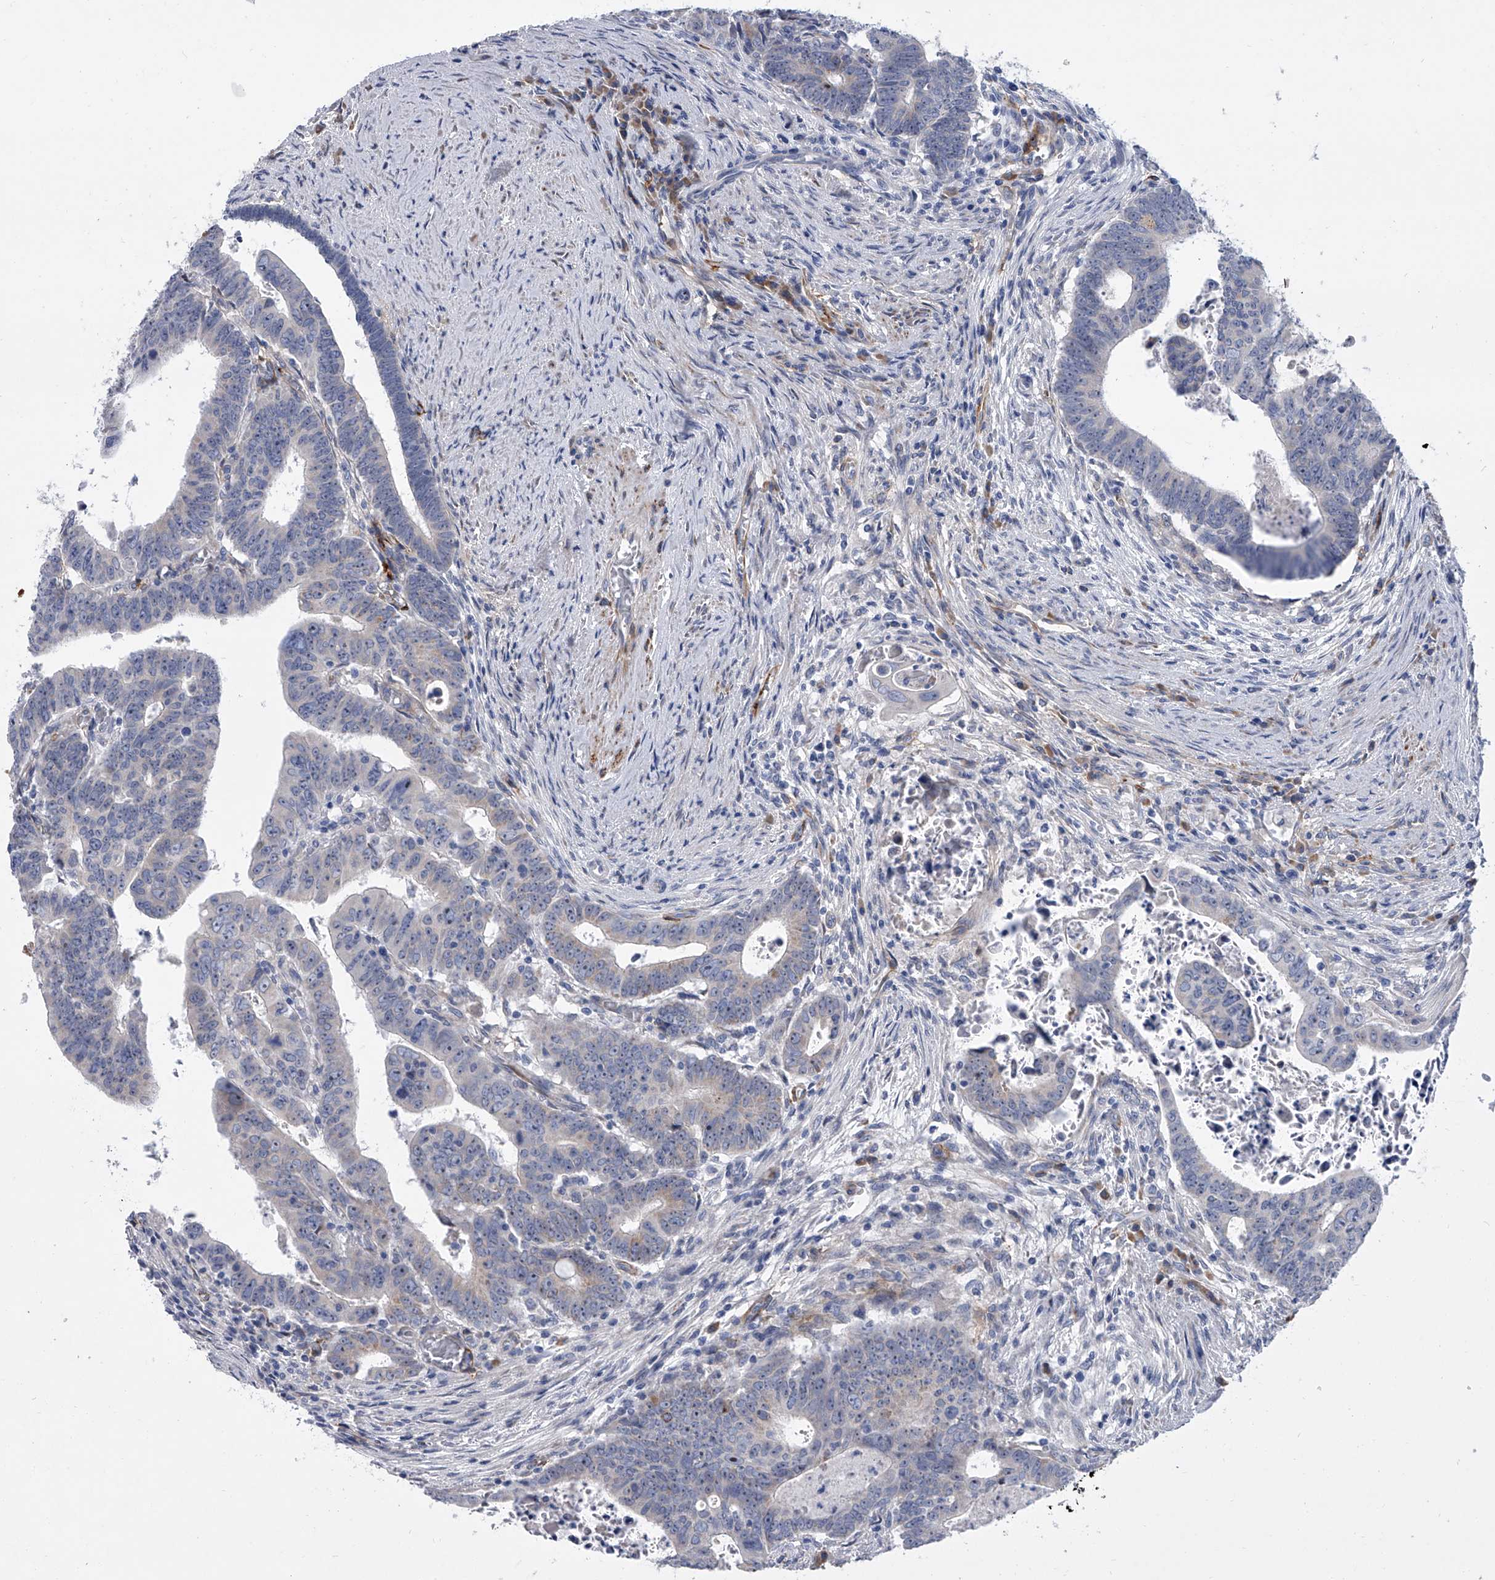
{"staining": {"intensity": "negative", "quantity": "none", "location": "none"}, "tissue": "colorectal cancer", "cell_type": "Tumor cells", "image_type": "cancer", "snomed": [{"axis": "morphology", "description": "Normal tissue, NOS"}, {"axis": "morphology", "description": "Adenocarcinoma, NOS"}, {"axis": "topography", "description": "Rectum"}], "caption": "Immunohistochemistry (IHC) of colorectal cancer displays no expression in tumor cells.", "gene": "ALG14", "patient": {"sex": "female", "age": 65}}